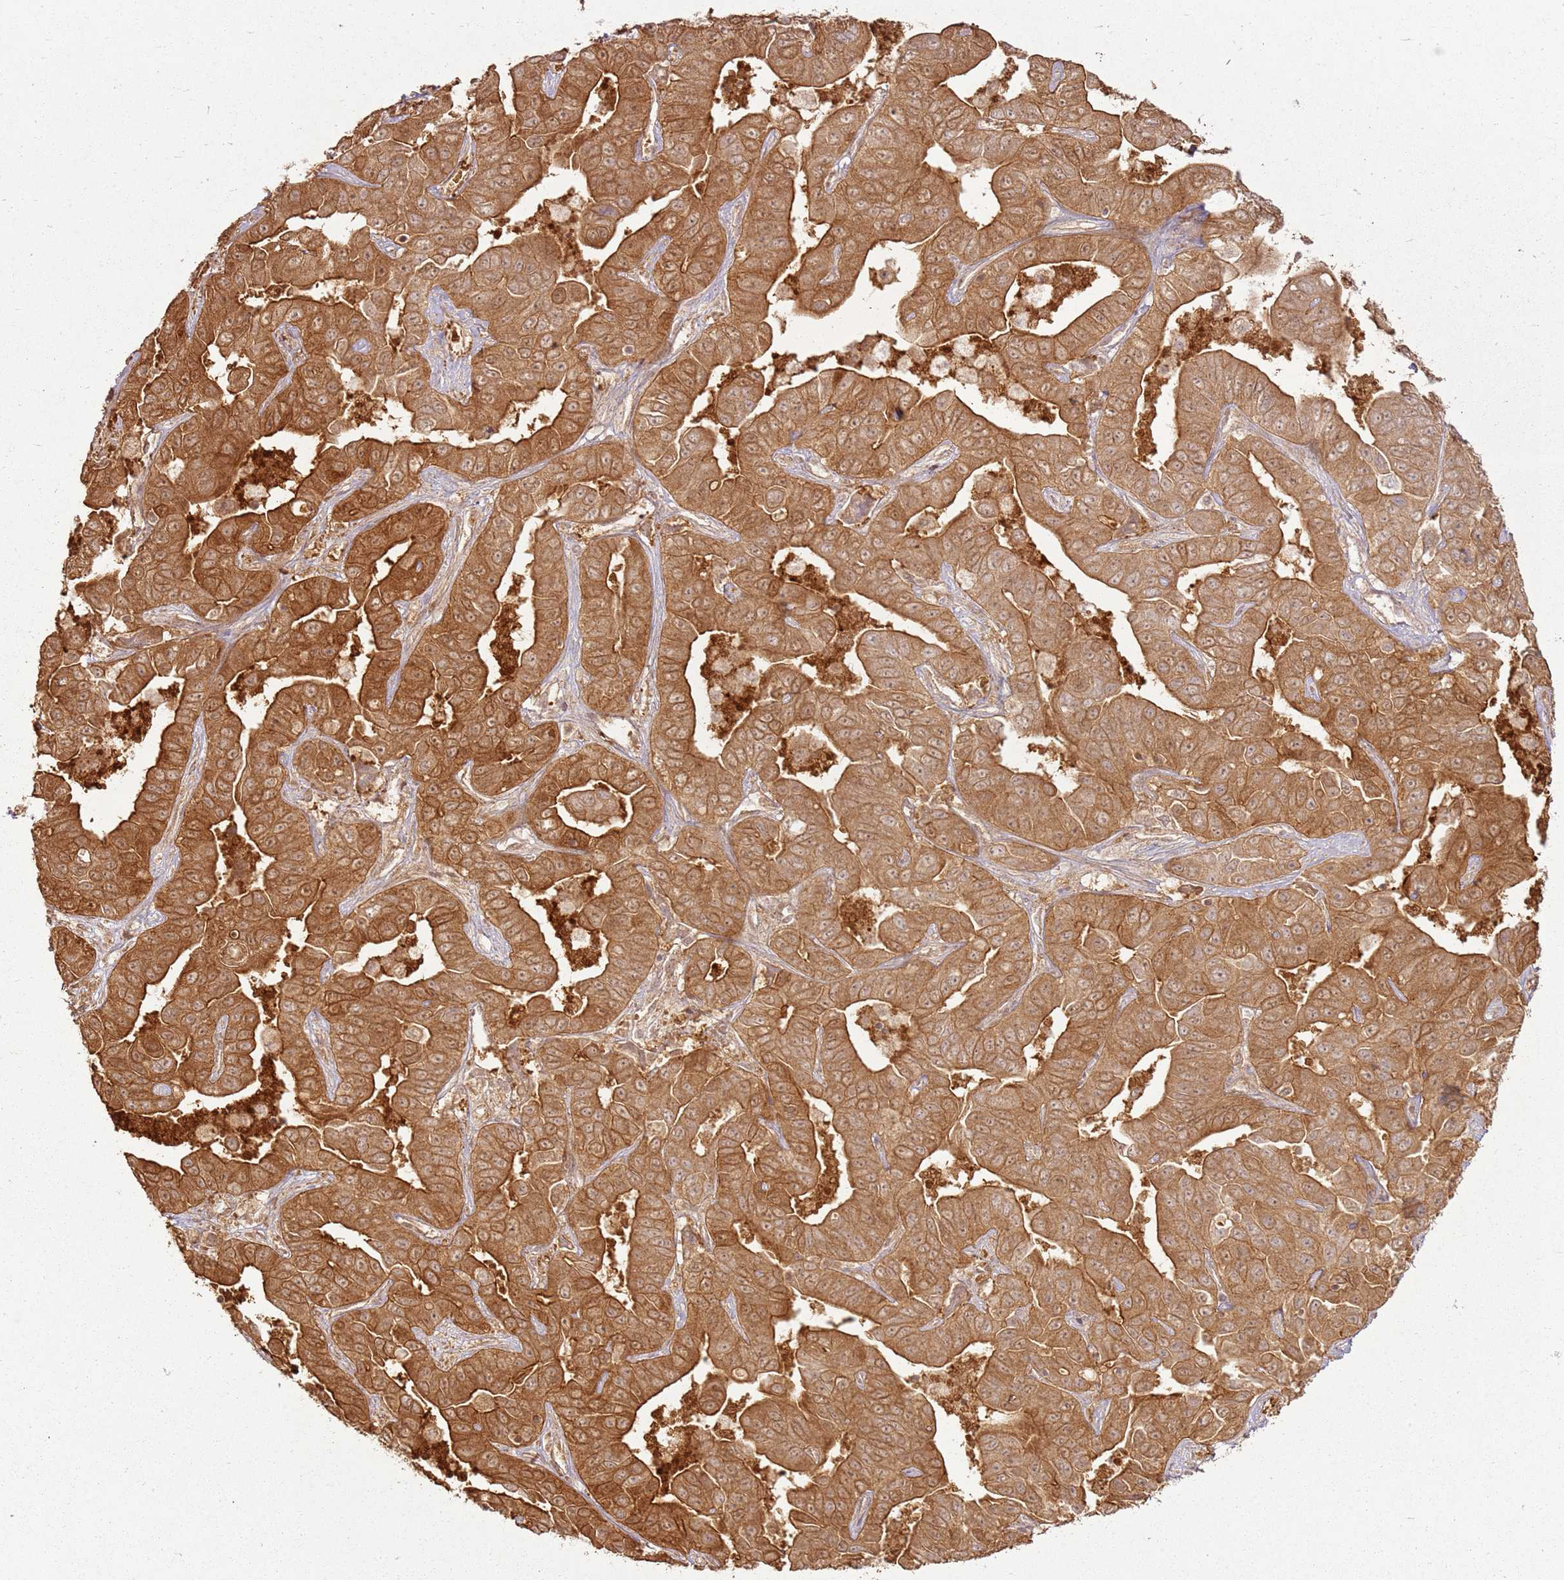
{"staining": {"intensity": "moderate", "quantity": ">75%", "location": "cytoplasmic/membranous"}, "tissue": "liver cancer", "cell_type": "Tumor cells", "image_type": "cancer", "snomed": [{"axis": "morphology", "description": "Cholangiocarcinoma"}, {"axis": "topography", "description": "Liver"}], "caption": "Protein expression by immunohistochemistry reveals moderate cytoplasmic/membranous expression in approximately >75% of tumor cells in liver cancer.", "gene": "ZNF776", "patient": {"sex": "female", "age": 52}}